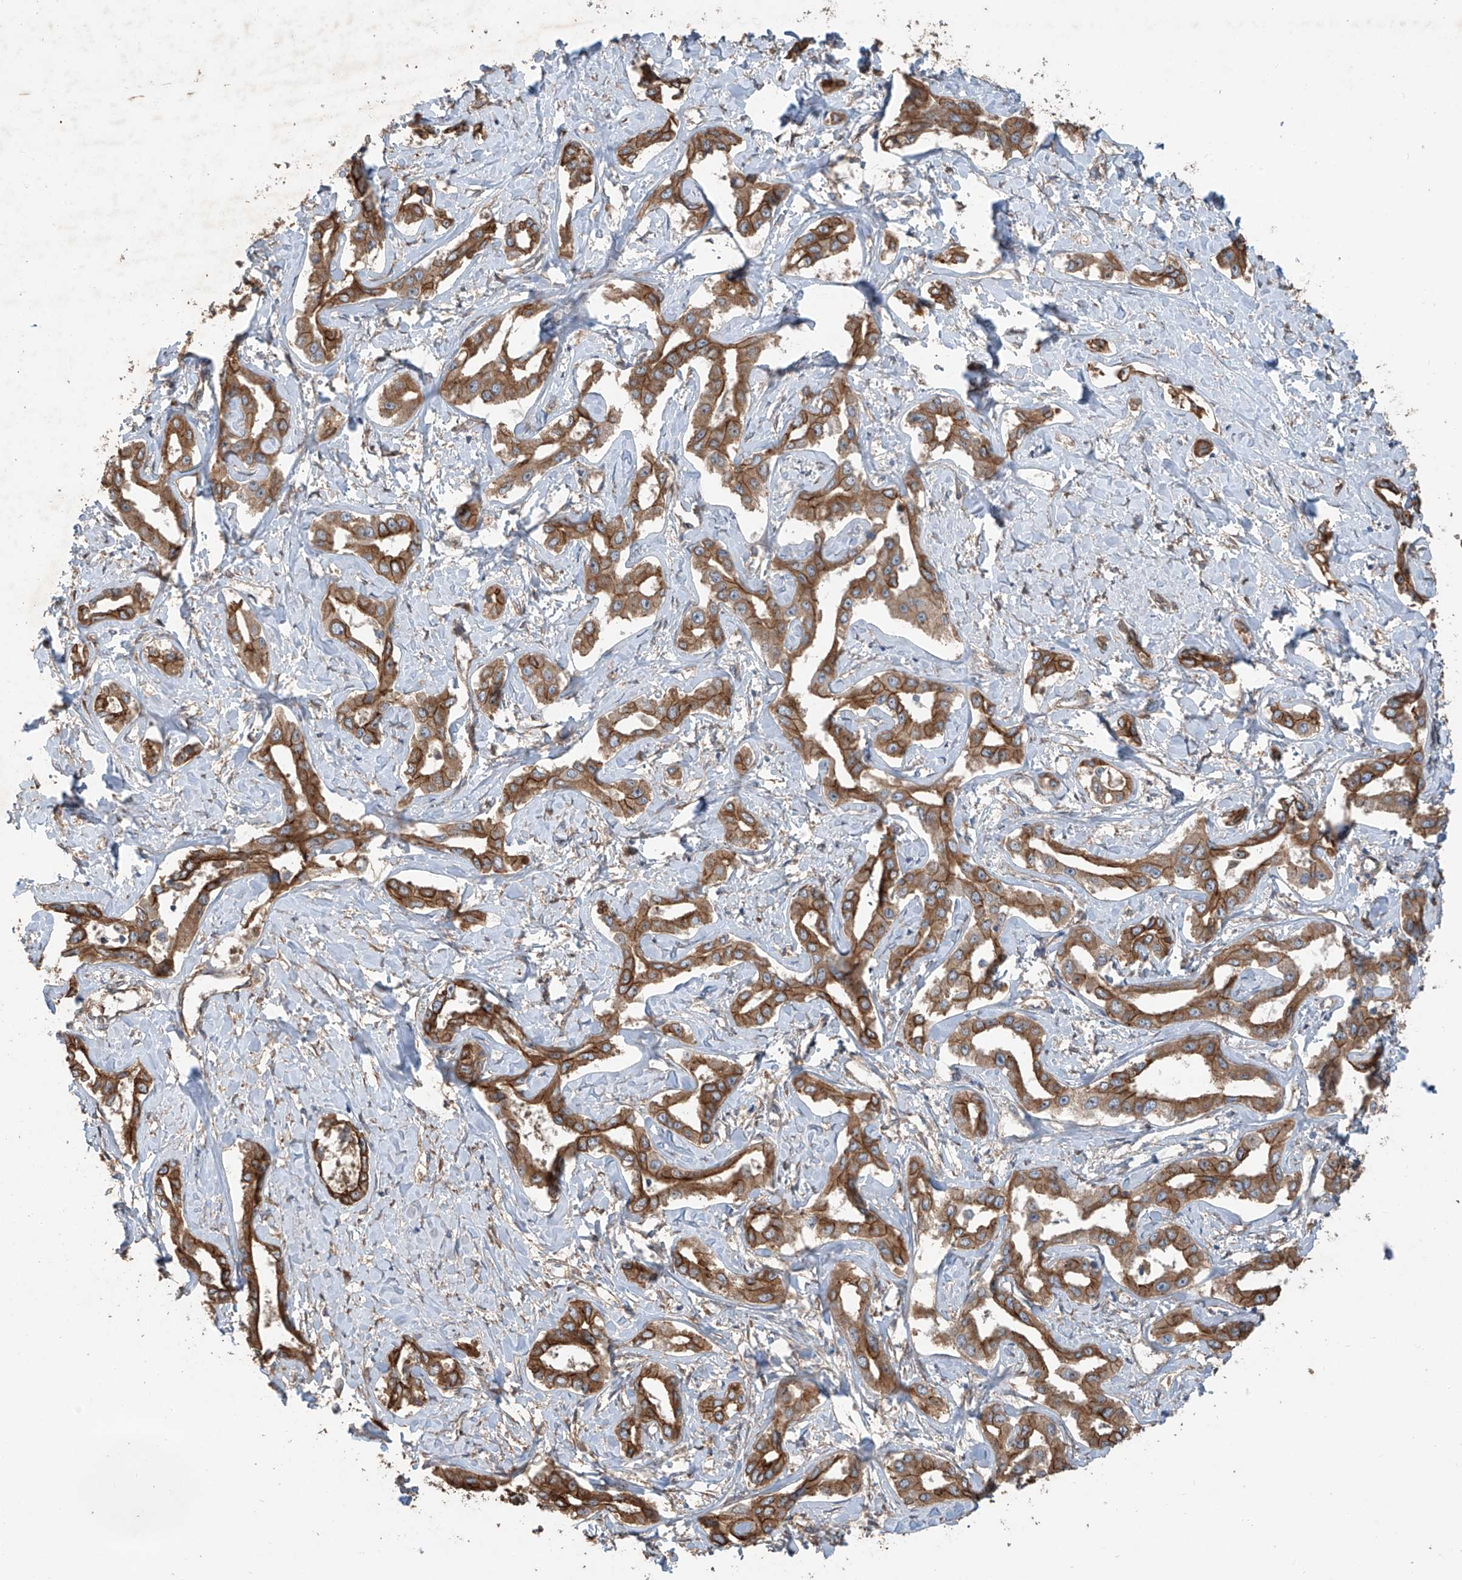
{"staining": {"intensity": "moderate", "quantity": ">75%", "location": "cytoplasmic/membranous"}, "tissue": "liver cancer", "cell_type": "Tumor cells", "image_type": "cancer", "snomed": [{"axis": "morphology", "description": "Cholangiocarcinoma"}, {"axis": "topography", "description": "Liver"}], "caption": "Tumor cells display moderate cytoplasmic/membranous expression in approximately >75% of cells in liver cancer.", "gene": "AGBL5", "patient": {"sex": "male", "age": 59}}